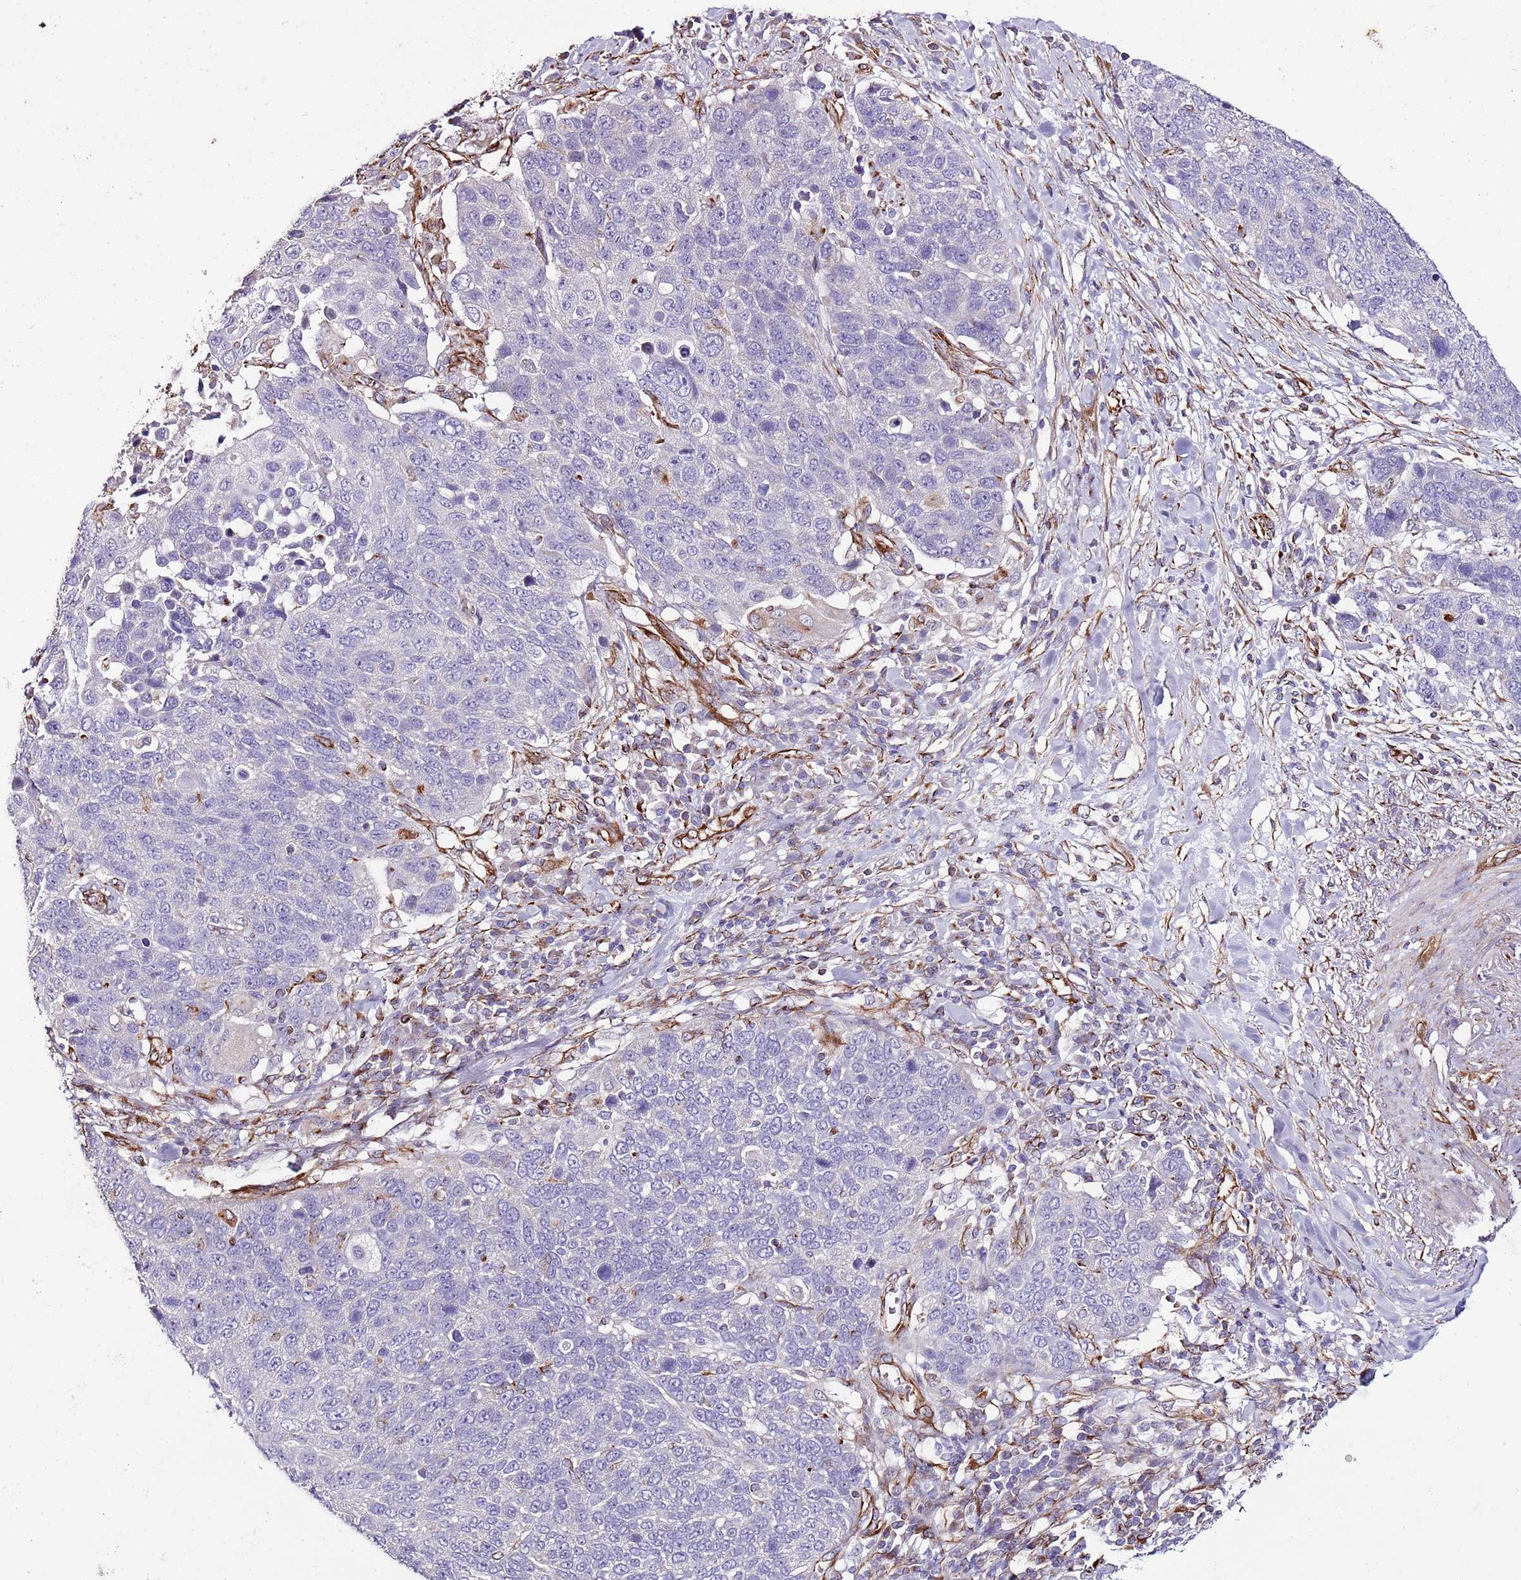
{"staining": {"intensity": "negative", "quantity": "none", "location": "none"}, "tissue": "lung cancer", "cell_type": "Tumor cells", "image_type": "cancer", "snomed": [{"axis": "morphology", "description": "Normal tissue, NOS"}, {"axis": "morphology", "description": "Squamous cell carcinoma, NOS"}, {"axis": "topography", "description": "Lymph node"}, {"axis": "topography", "description": "Lung"}], "caption": "There is no significant positivity in tumor cells of squamous cell carcinoma (lung).", "gene": "ZNF786", "patient": {"sex": "male", "age": 66}}